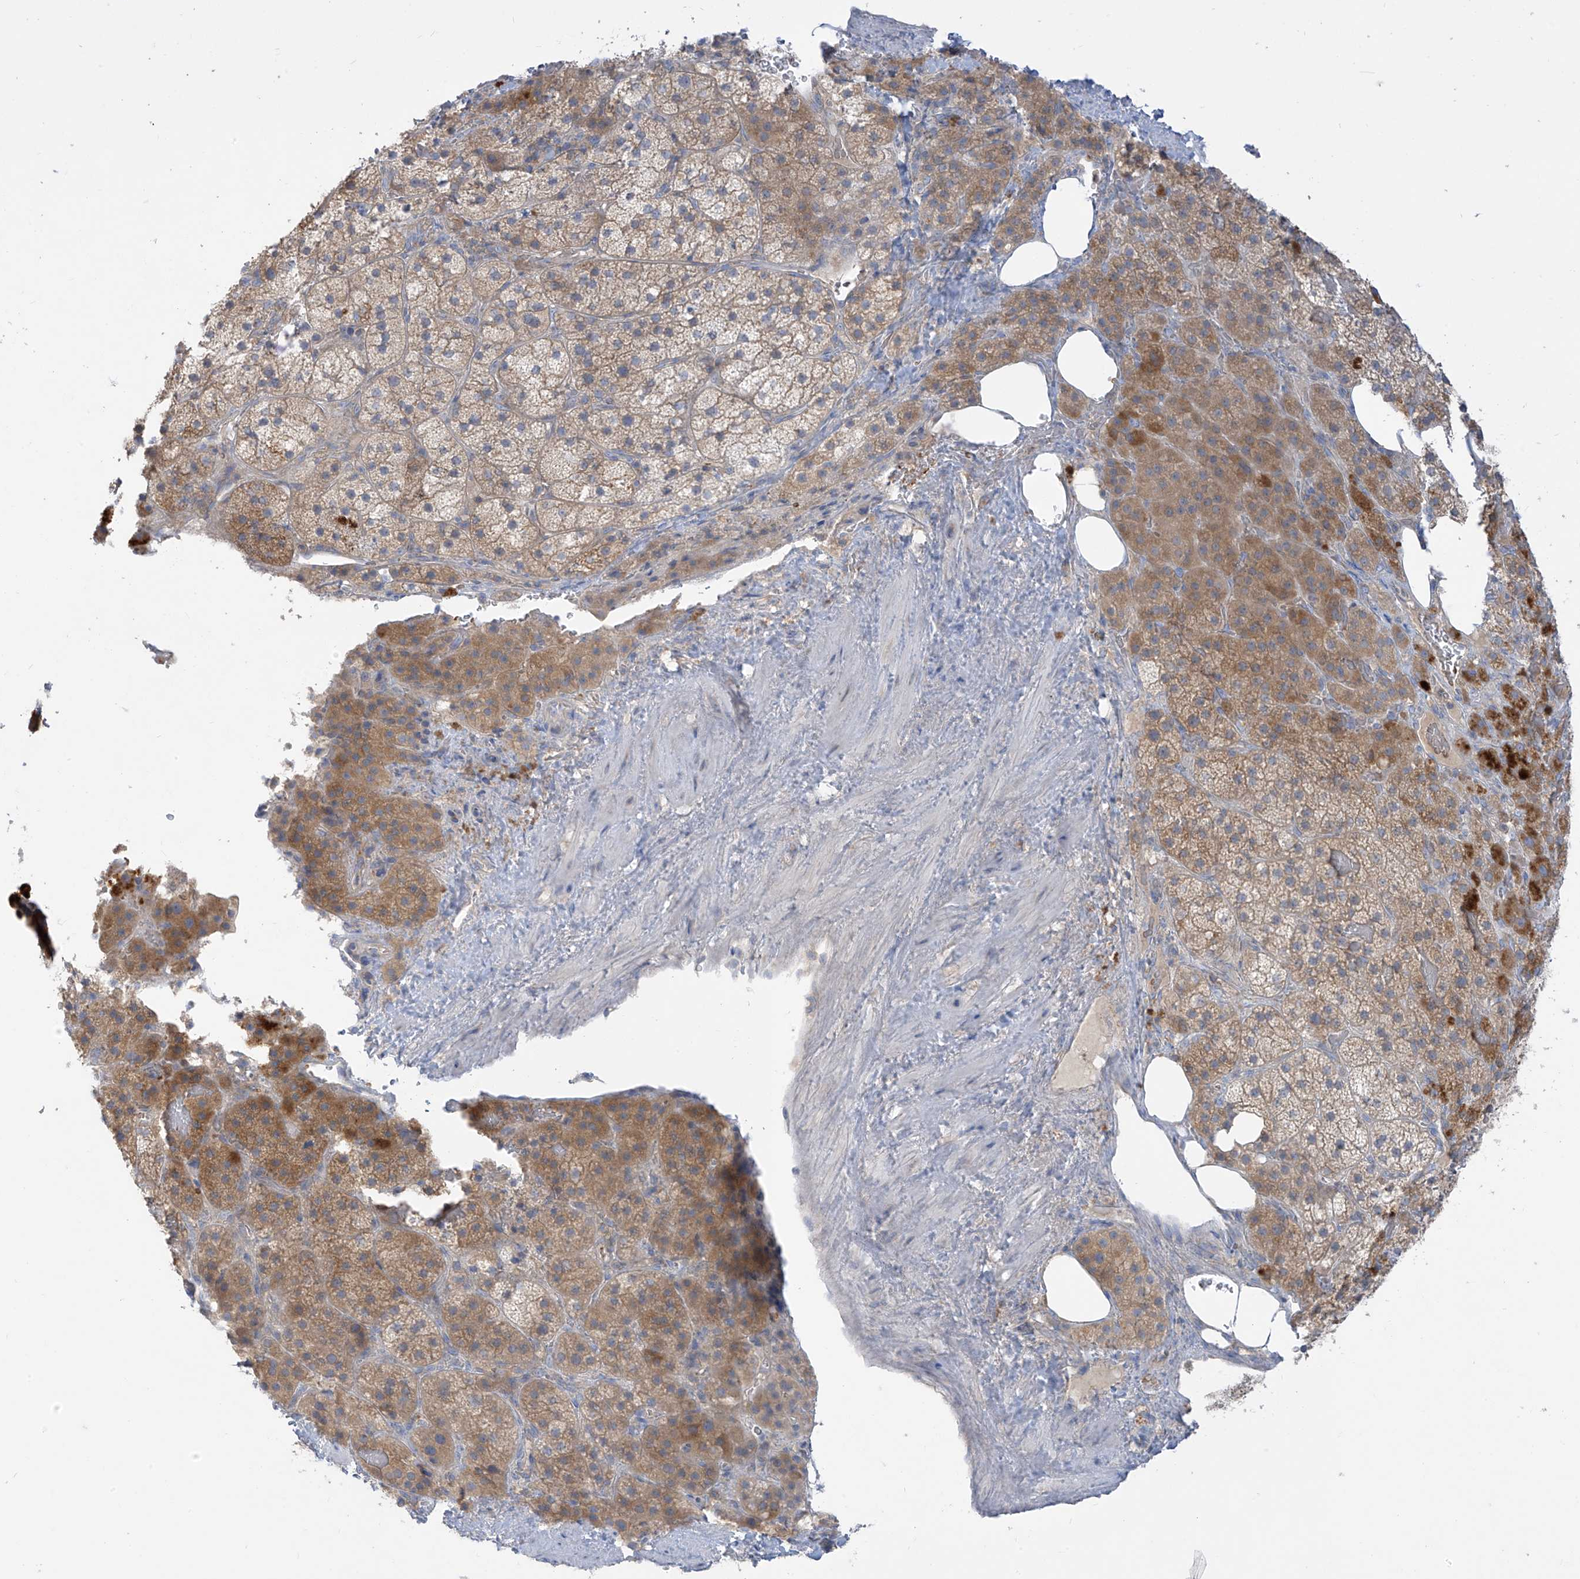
{"staining": {"intensity": "moderate", "quantity": "25%-75%", "location": "cytoplasmic/membranous"}, "tissue": "adrenal gland", "cell_type": "Glandular cells", "image_type": "normal", "snomed": [{"axis": "morphology", "description": "Normal tissue, NOS"}, {"axis": "topography", "description": "Adrenal gland"}], "caption": "Immunohistochemical staining of benign adrenal gland shows medium levels of moderate cytoplasmic/membranous positivity in about 25%-75% of glandular cells. (DAB IHC, brown staining for protein, blue staining for nuclei).", "gene": "DGKQ", "patient": {"sex": "female", "age": 59}}